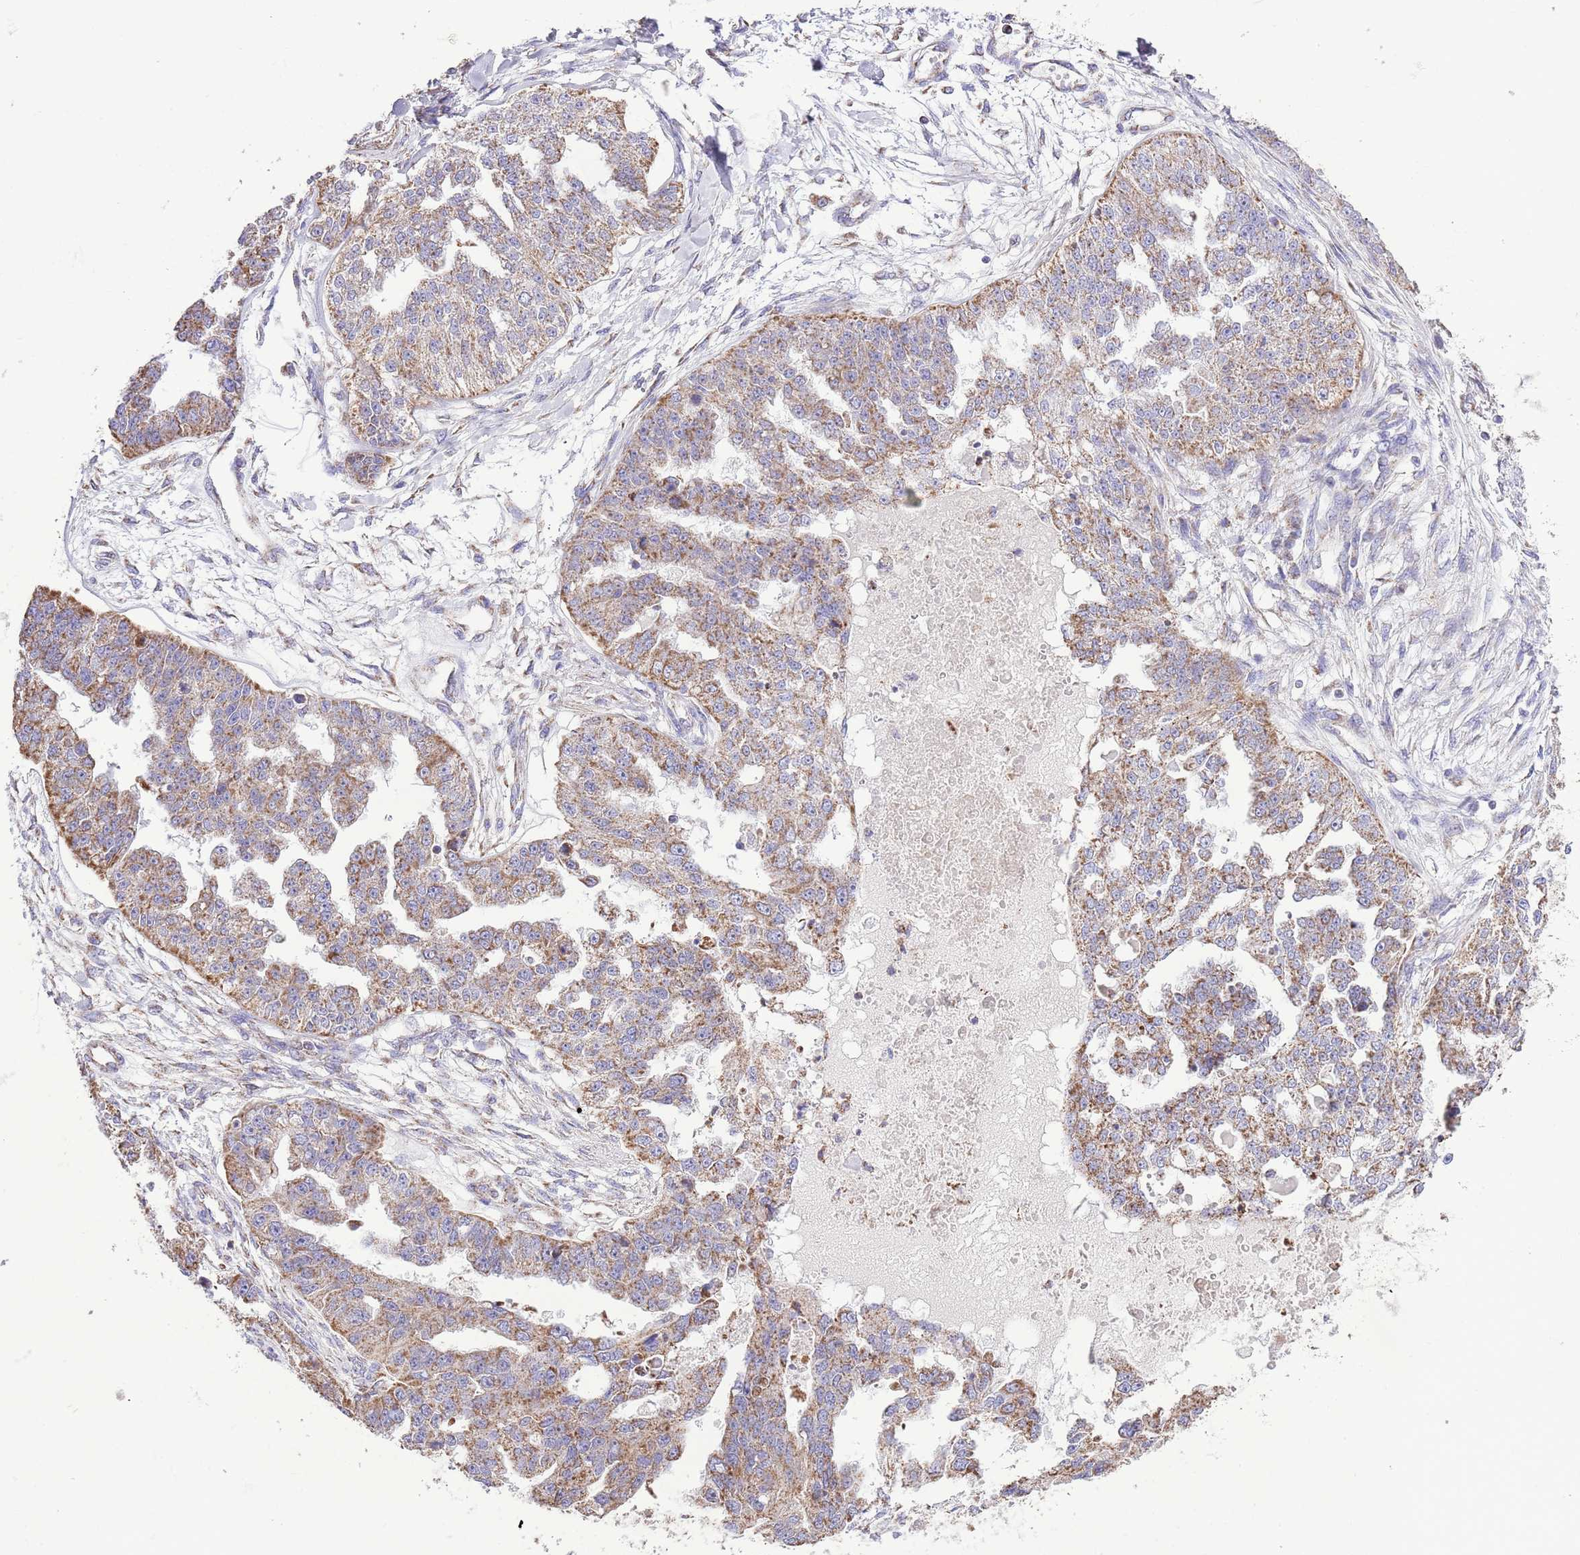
{"staining": {"intensity": "moderate", "quantity": ">75%", "location": "cytoplasmic/membranous"}, "tissue": "ovarian cancer", "cell_type": "Tumor cells", "image_type": "cancer", "snomed": [{"axis": "morphology", "description": "Cystadenocarcinoma, serous, NOS"}, {"axis": "topography", "description": "Ovary"}], "caption": "This image shows IHC staining of human ovarian cancer (serous cystadenocarcinoma), with medium moderate cytoplasmic/membranous positivity in about >75% of tumor cells.", "gene": "TEKTIP1", "patient": {"sex": "female", "age": 58}}